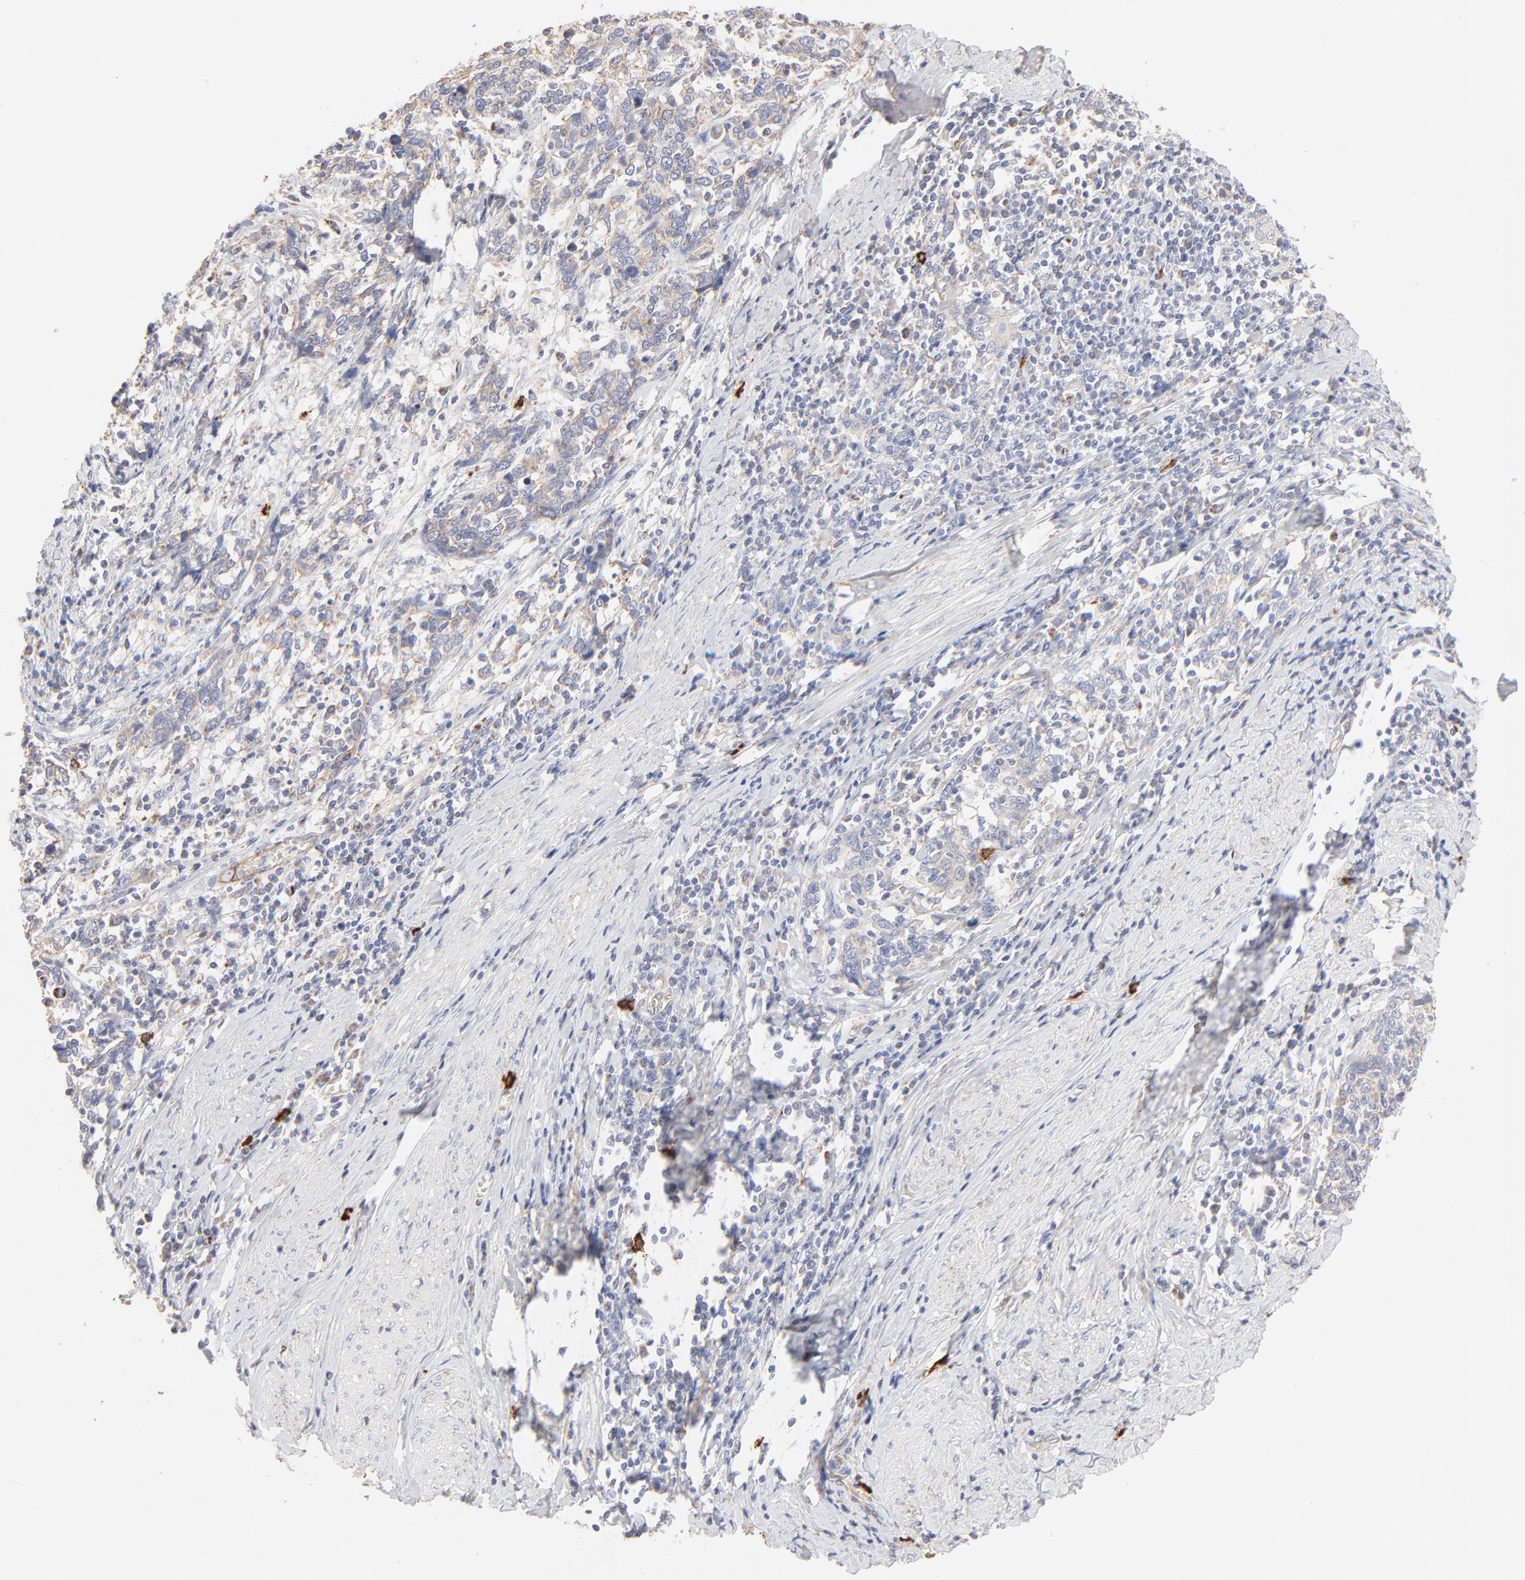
{"staining": {"intensity": "negative", "quantity": "none", "location": "none"}, "tissue": "cervical cancer", "cell_type": "Tumor cells", "image_type": "cancer", "snomed": [{"axis": "morphology", "description": "Squamous cell carcinoma, NOS"}, {"axis": "topography", "description": "Cervix"}], "caption": "This is an IHC photomicrograph of human cervical squamous cell carcinoma. There is no staining in tumor cells.", "gene": "SPTB", "patient": {"sex": "female", "age": 41}}